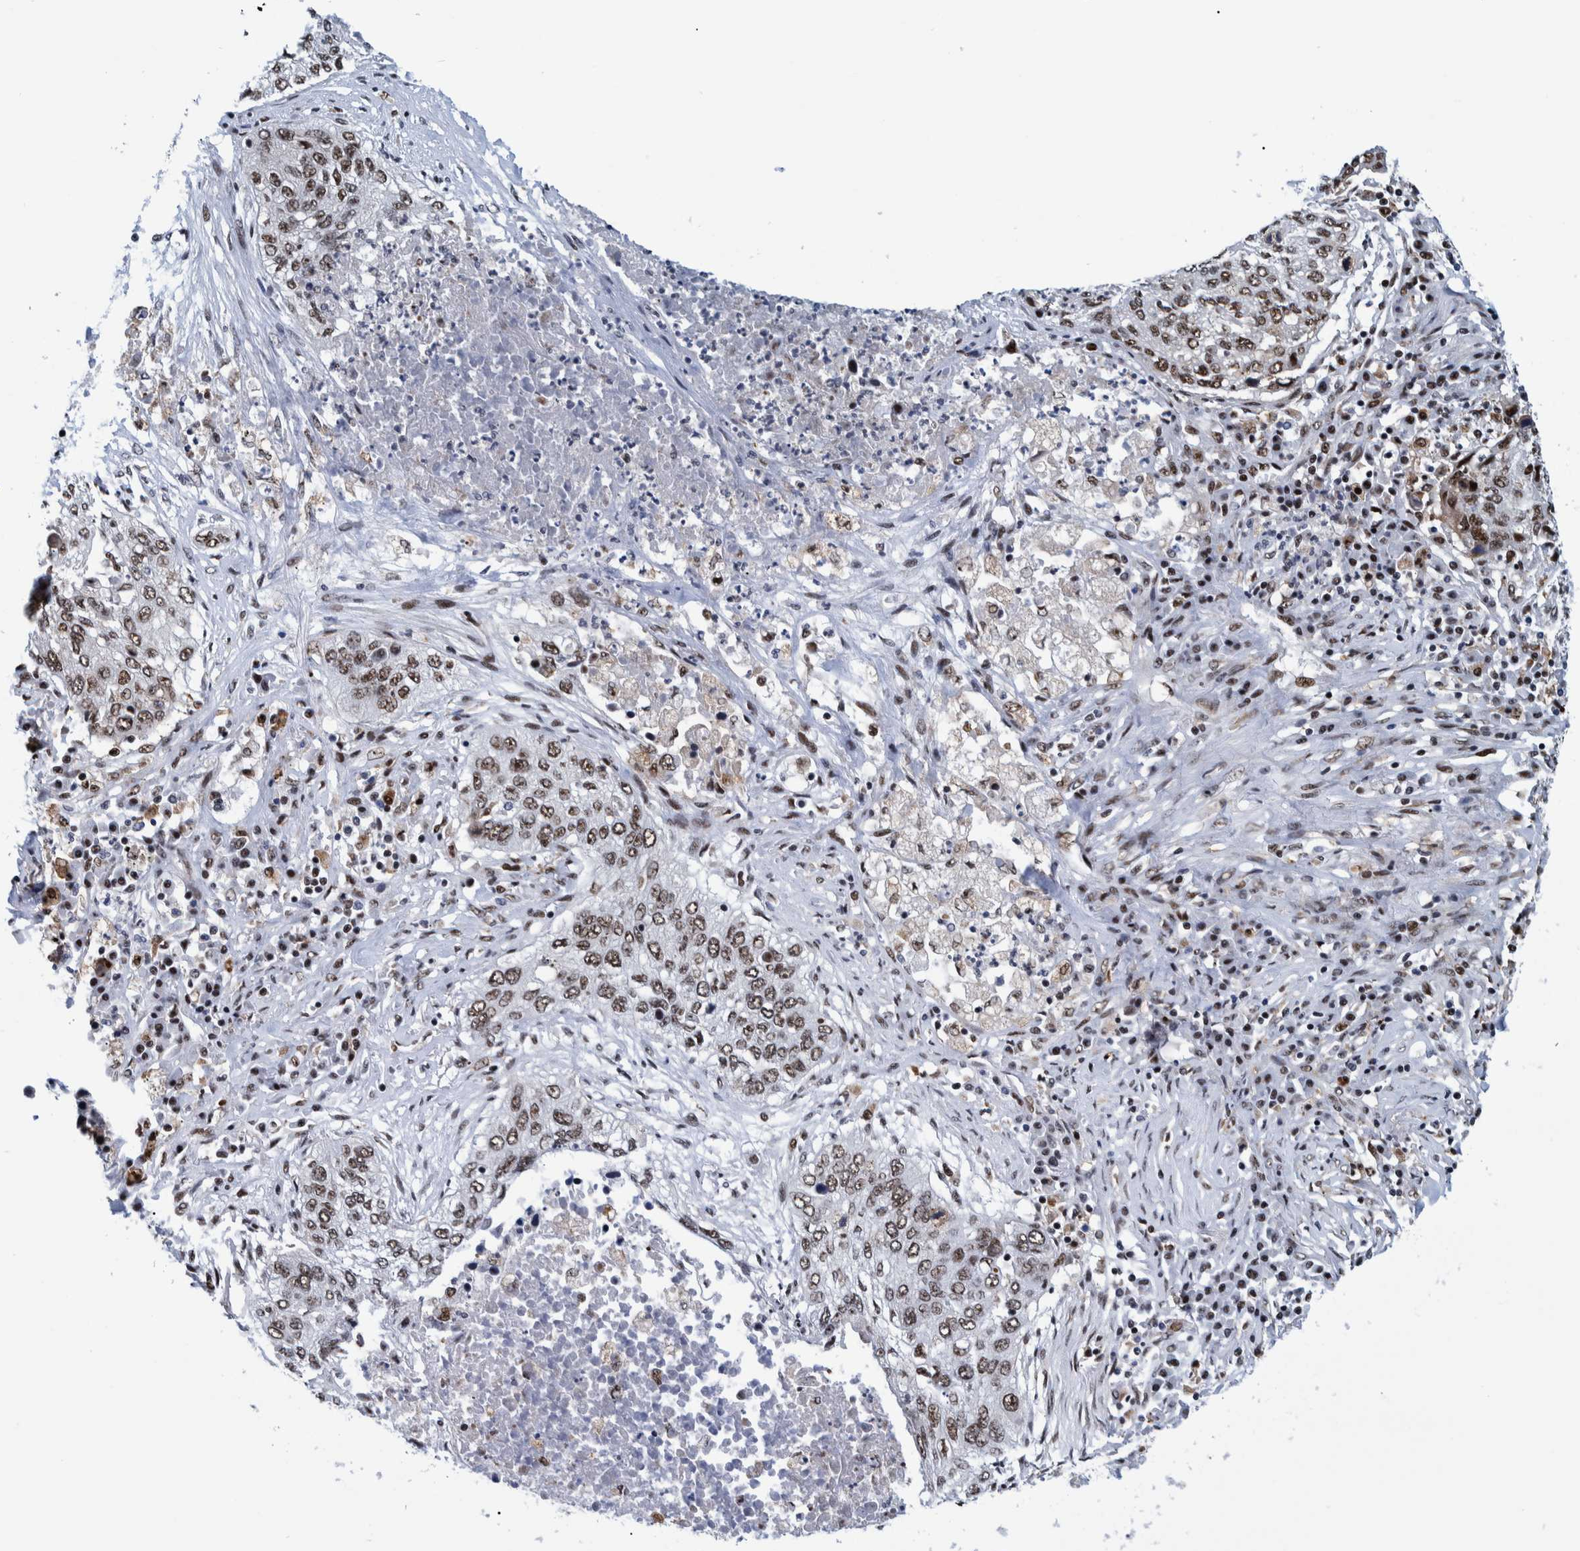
{"staining": {"intensity": "moderate", "quantity": ">75%", "location": "nuclear"}, "tissue": "lung cancer", "cell_type": "Tumor cells", "image_type": "cancer", "snomed": [{"axis": "morphology", "description": "Squamous cell carcinoma, NOS"}, {"axis": "topography", "description": "Lung"}], "caption": "Immunohistochemistry staining of lung cancer (squamous cell carcinoma), which exhibits medium levels of moderate nuclear expression in approximately >75% of tumor cells indicating moderate nuclear protein expression. The staining was performed using DAB (brown) for protein detection and nuclei were counterstained in hematoxylin (blue).", "gene": "EFTUD2", "patient": {"sex": "female", "age": 63}}